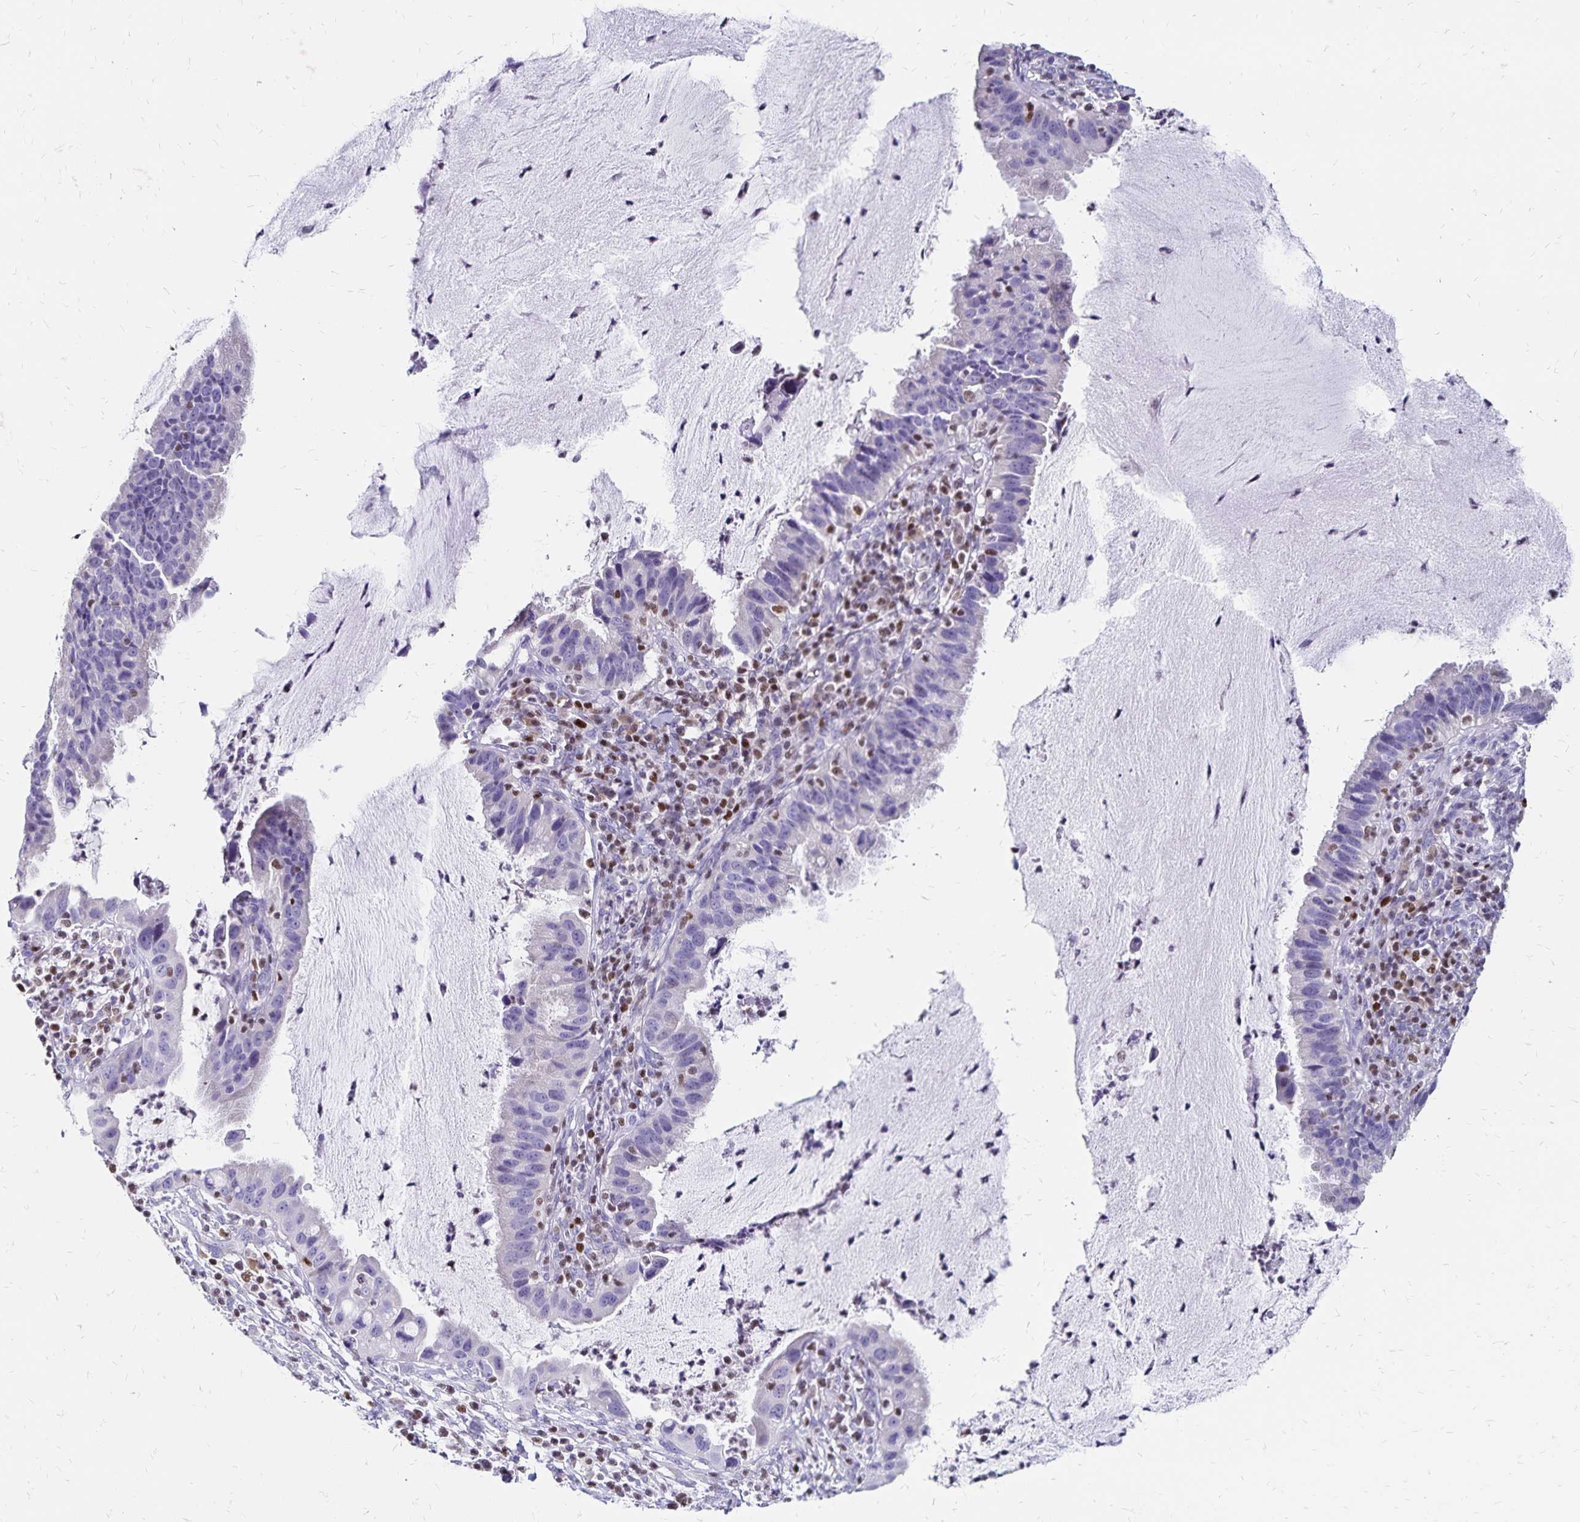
{"staining": {"intensity": "negative", "quantity": "none", "location": "none"}, "tissue": "cervical cancer", "cell_type": "Tumor cells", "image_type": "cancer", "snomed": [{"axis": "morphology", "description": "Adenocarcinoma, NOS"}, {"axis": "topography", "description": "Cervix"}], "caption": "Tumor cells show no significant protein expression in cervical adenocarcinoma.", "gene": "IKZF1", "patient": {"sex": "female", "age": 34}}